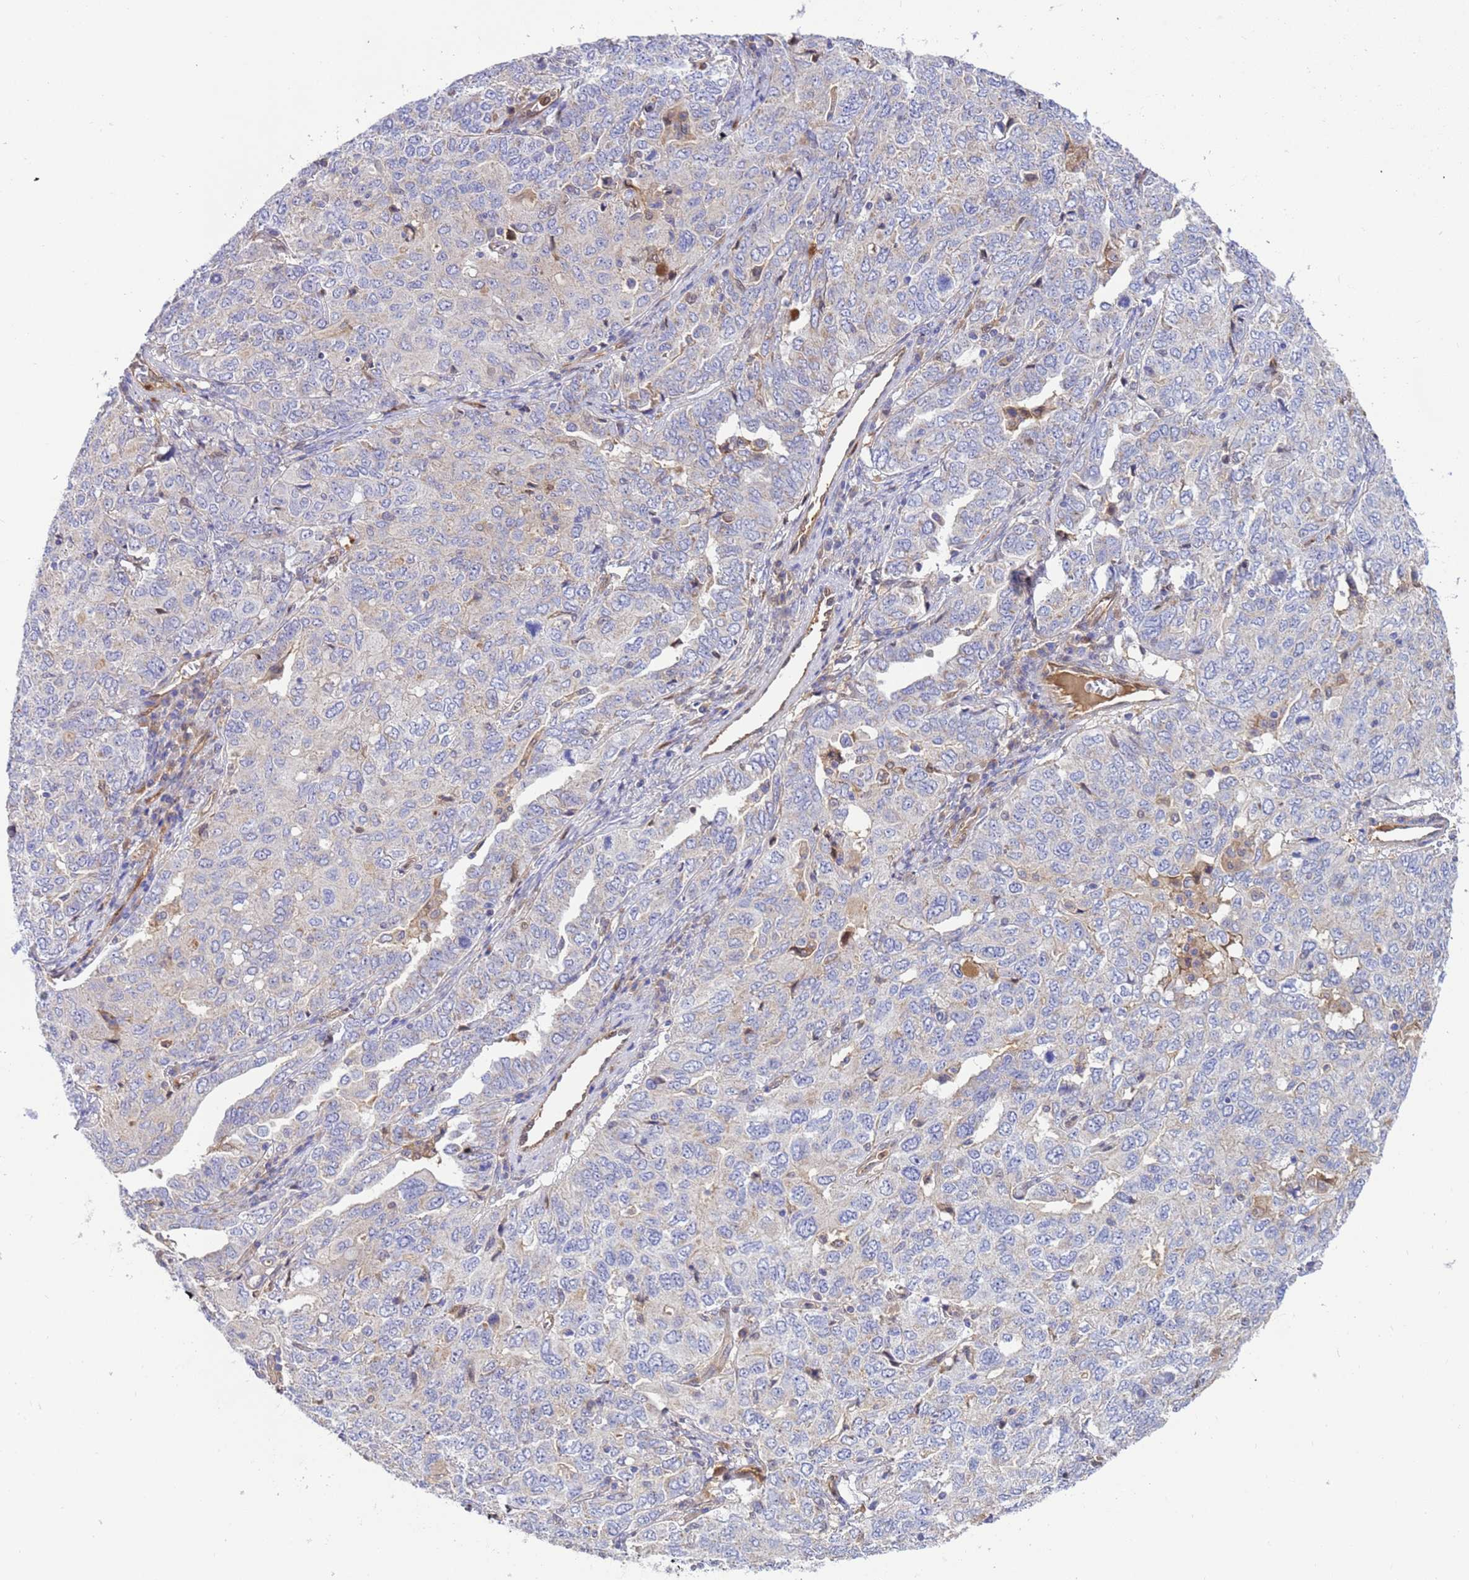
{"staining": {"intensity": "negative", "quantity": "none", "location": "none"}, "tissue": "ovarian cancer", "cell_type": "Tumor cells", "image_type": "cancer", "snomed": [{"axis": "morphology", "description": "Carcinoma, endometroid"}, {"axis": "topography", "description": "Ovary"}], "caption": "DAB (3,3'-diaminobenzidine) immunohistochemical staining of endometroid carcinoma (ovarian) shows no significant positivity in tumor cells. (Stains: DAB (3,3'-diaminobenzidine) immunohistochemistry with hematoxylin counter stain, Microscopy: brightfield microscopy at high magnification).", "gene": "FOXRED1", "patient": {"sex": "female", "age": 62}}